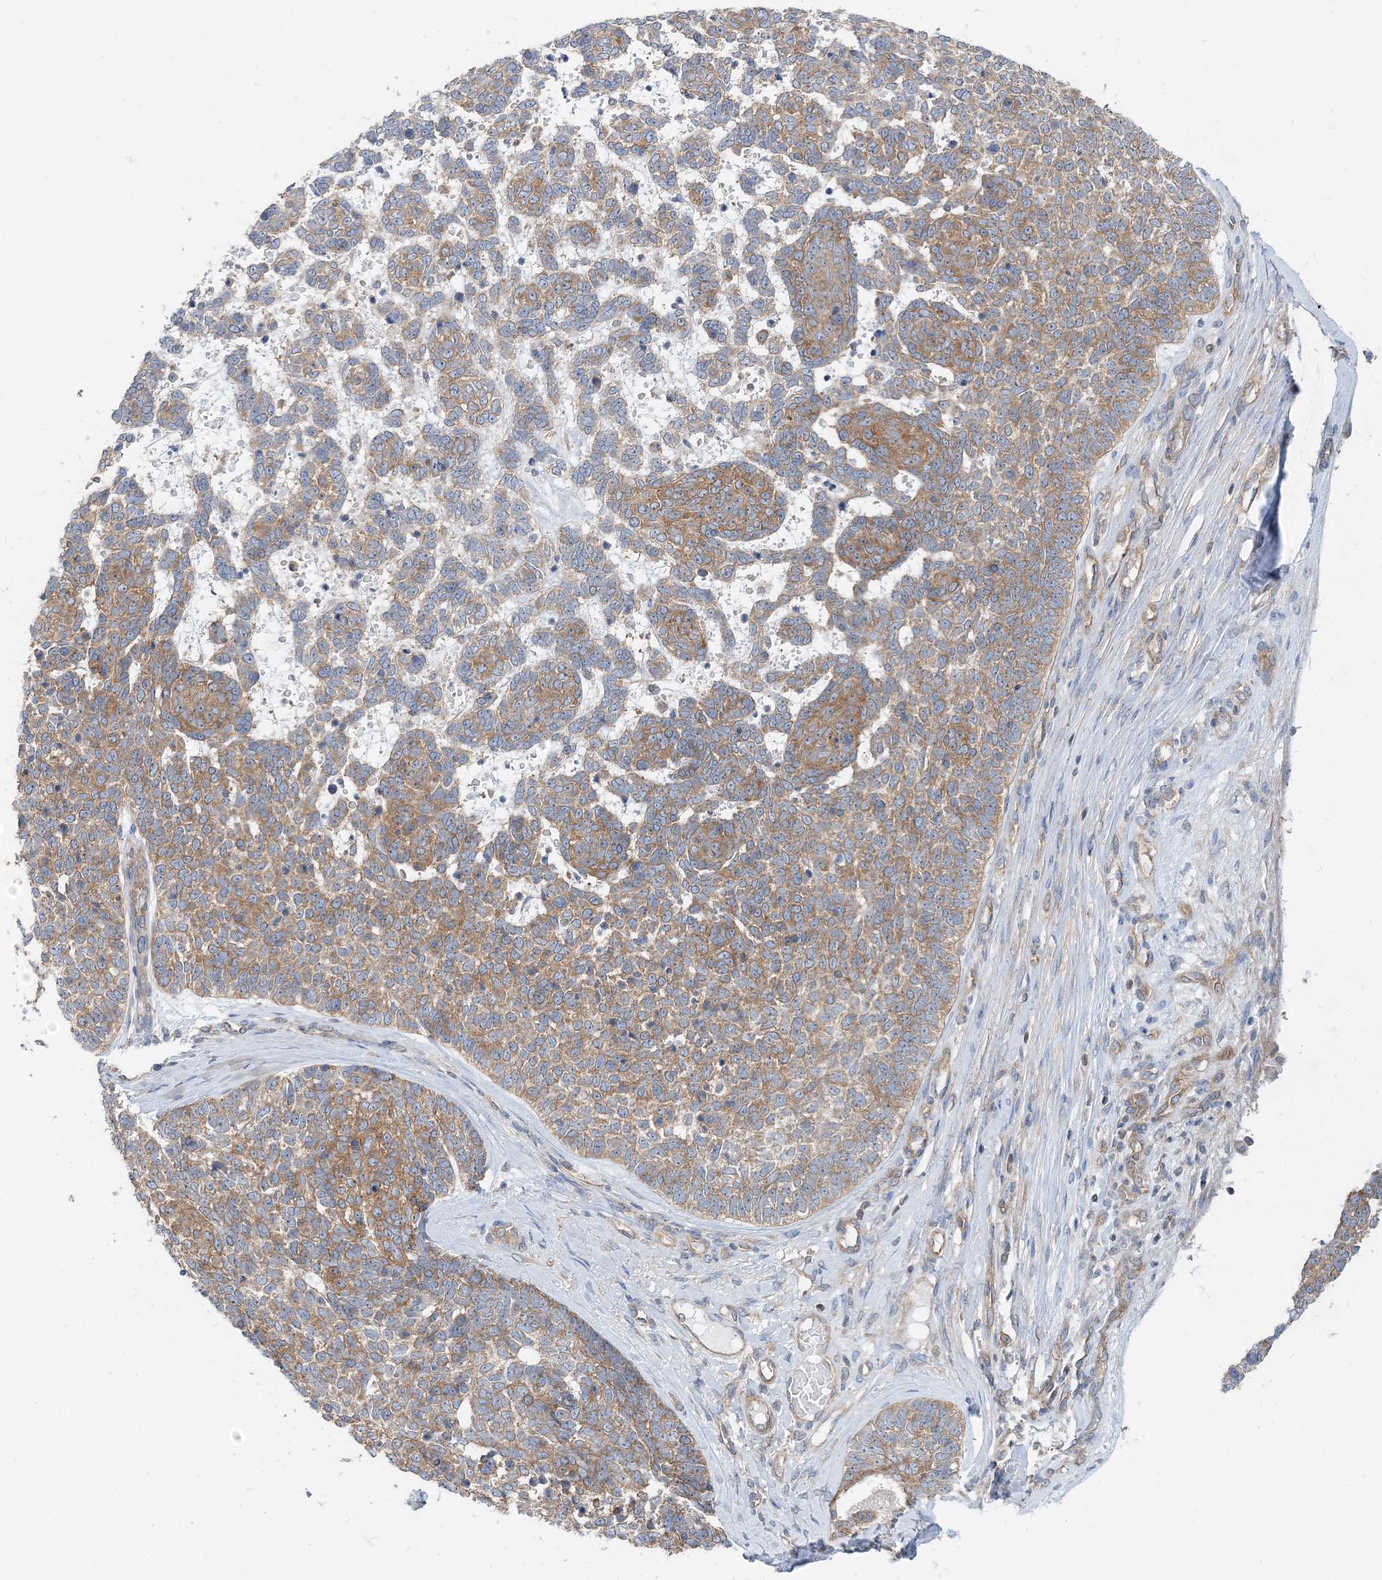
{"staining": {"intensity": "moderate", "quantity": ">75%", "location": "cytoplasmic/membranous"}, "tissue": "skin cancer", "cell_type": "Tumor cells", "image_type": "cancer", "snomed": [{"axis": "morphology", "description": "Basal cell carcinoma"}, {"axis": "topography", "description": "Skin"}], "caption": "A photomicrograph of human skin cancer (basal cell carcinoma) stained for a protein exhibits moderate cytoplasmic/membranous brown staining in tumor cells. The staining is performed using DAB (3,3'-diaminobenzidine) brown chromogen to label protein expression. The nuclei are counter-stained blue using hematoxylin.", "gene": "MOB4", "patient": {"sex": "female", "age": 81}}